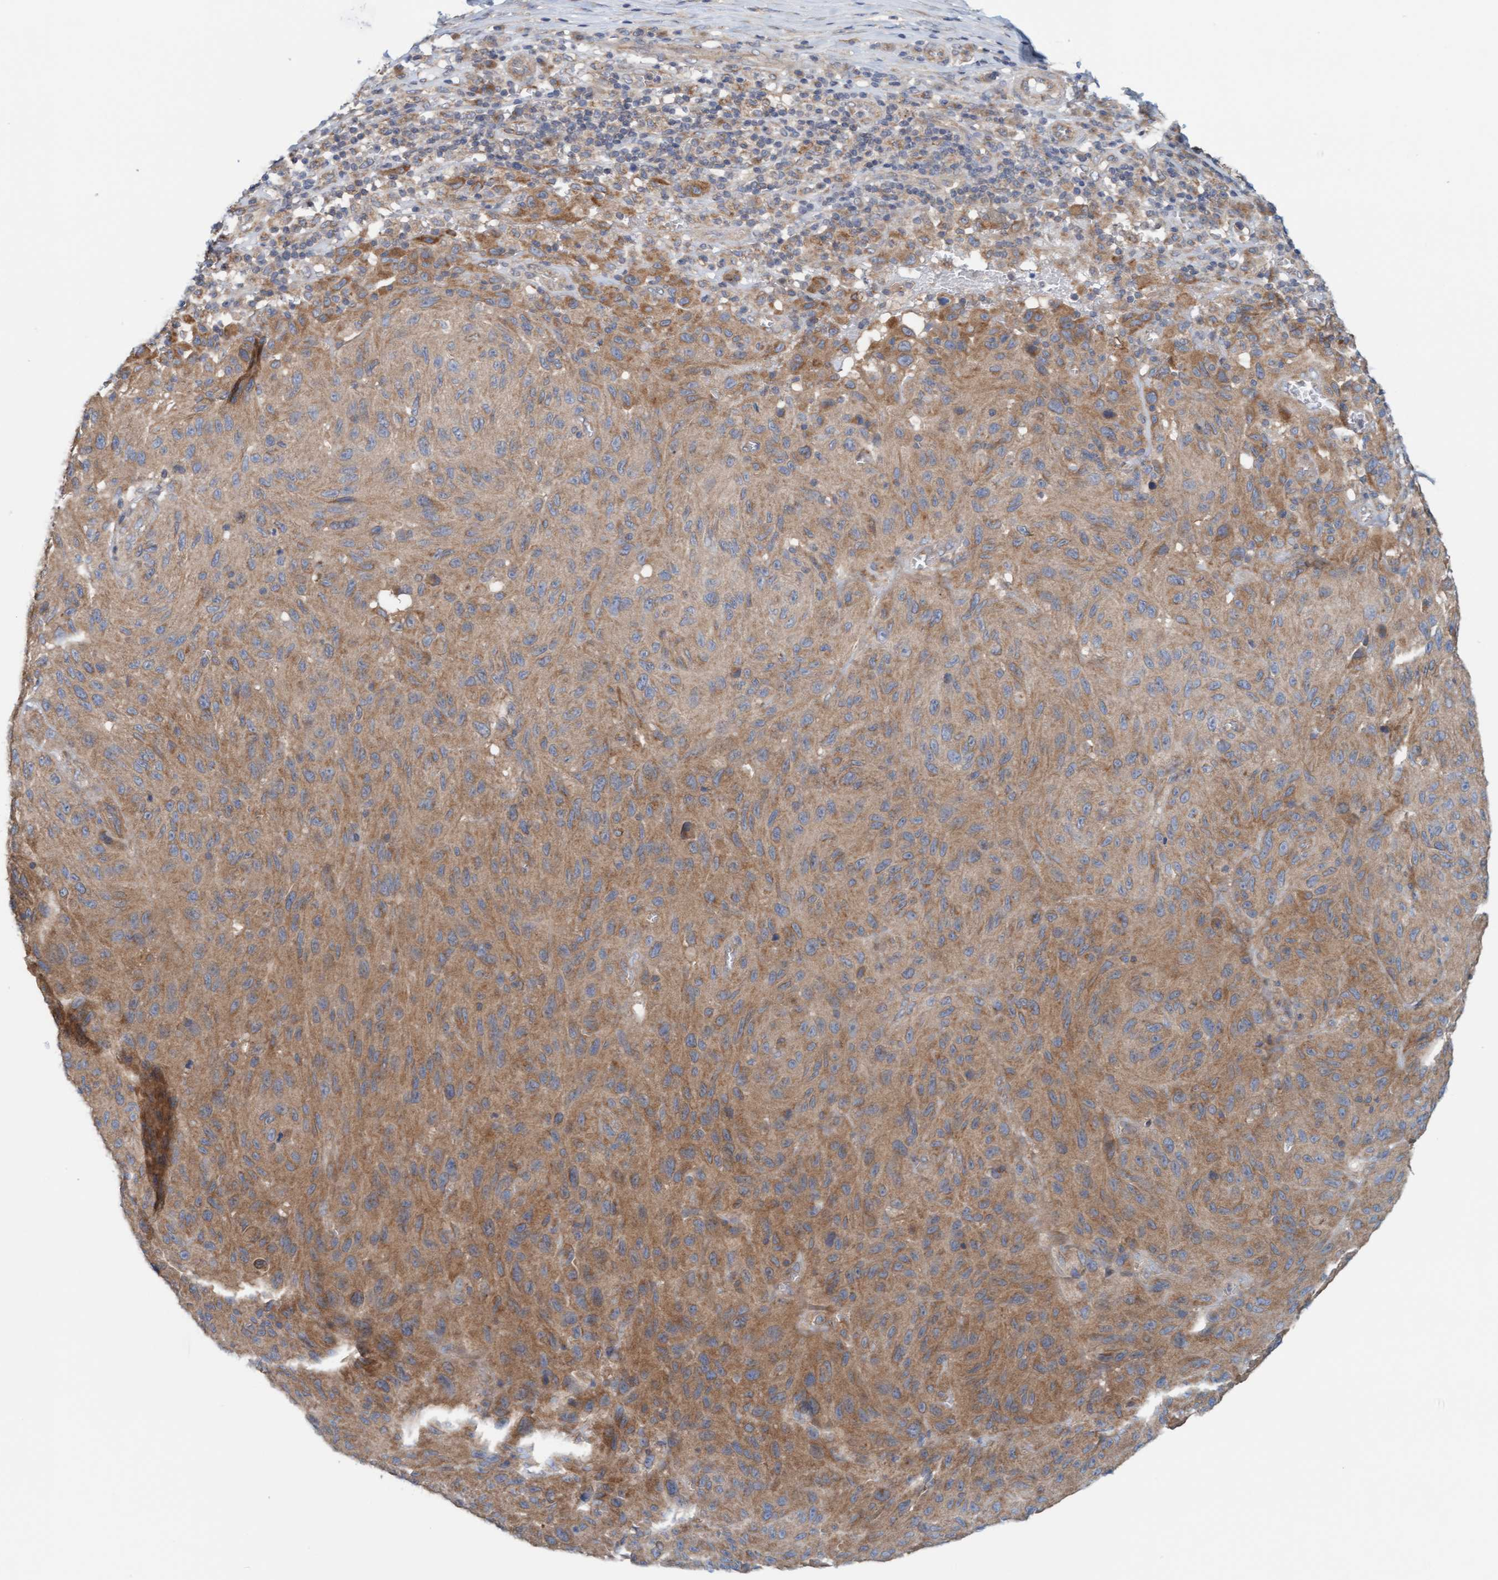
{"staining": {"intensity": "moderate", "quantity": ">75%", "location": "cytoplasmic/membranous"}, "tissue": "melanoma", "cell_type": "Tumor cells", "image_type": "cancer", "snomed": [{"axis": "morphology", "description": "Malignant melanoma, NOS"}, {"axis": "topography", "description": "Skin"}], "caption": "Approximately >75% of tumor cells in malignant melanoma show moderate cytoplasmic/membranous protein positivity as visualized by brown immunohistochemical staining.", "gene": "UBAP1", "patient": {"sex": "male", "age": 66}}